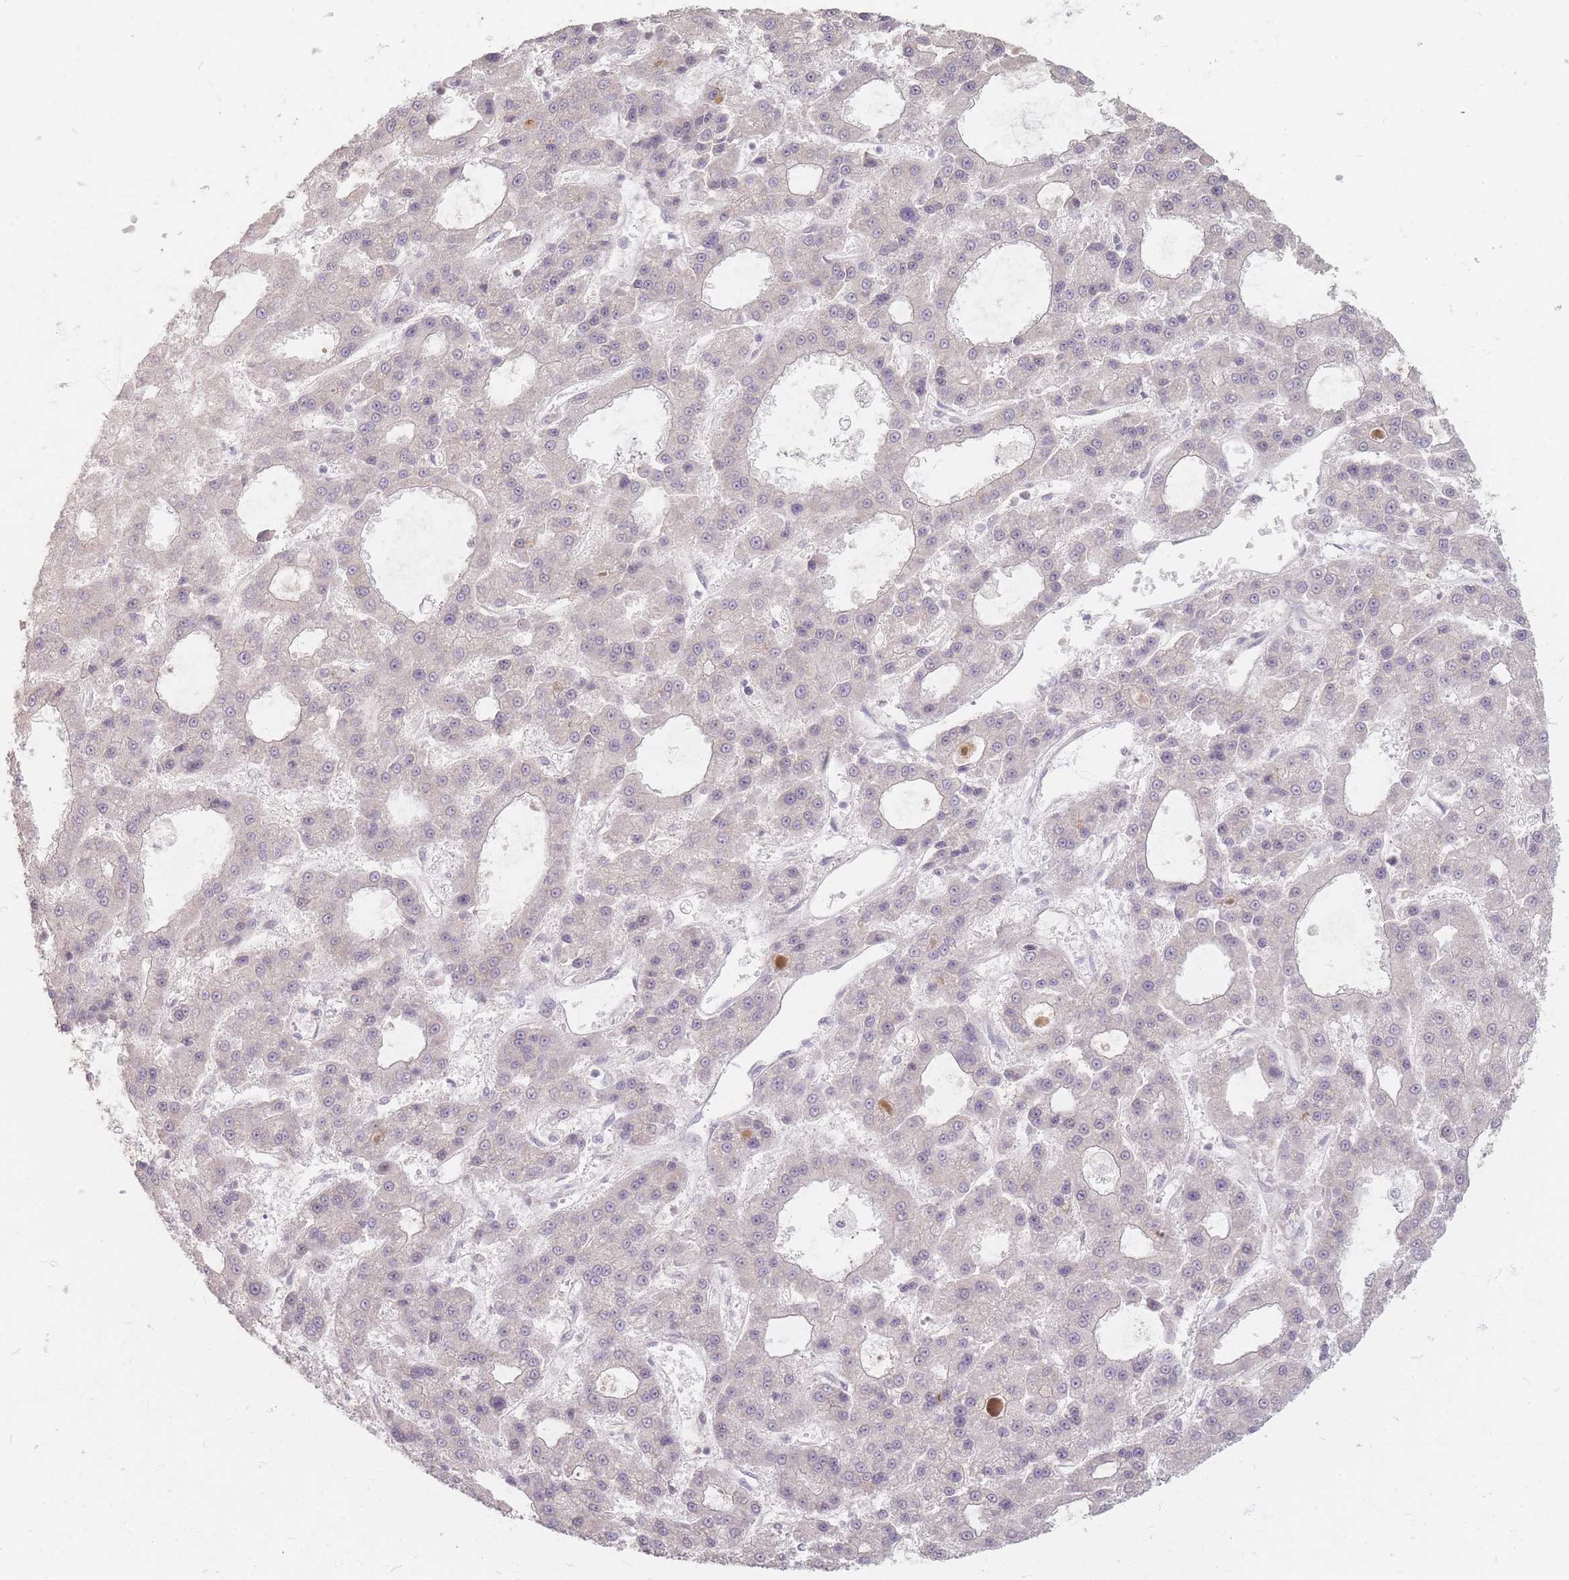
{"staining": {"intensity": "negative", "quantity": "none", "location": "none"}, "tissue": "liver cancer", "cell_type": "Tumor cells", "image_type": "cancer", "snomed": [{"axis": "morphology", "description": "Carcinoma, Hepatocellular, NOS"}, {"axis": "topography", "description": "Liver"}], "caption": "Liver hepatocellular carcinoma was stained to show a protein in brown. There is no significant positivity in tumor cells. (IHC, brightfield microscopy, high magnification).", "gene": "GABRA6", "patient": {"sex": "male", "age": 70}}